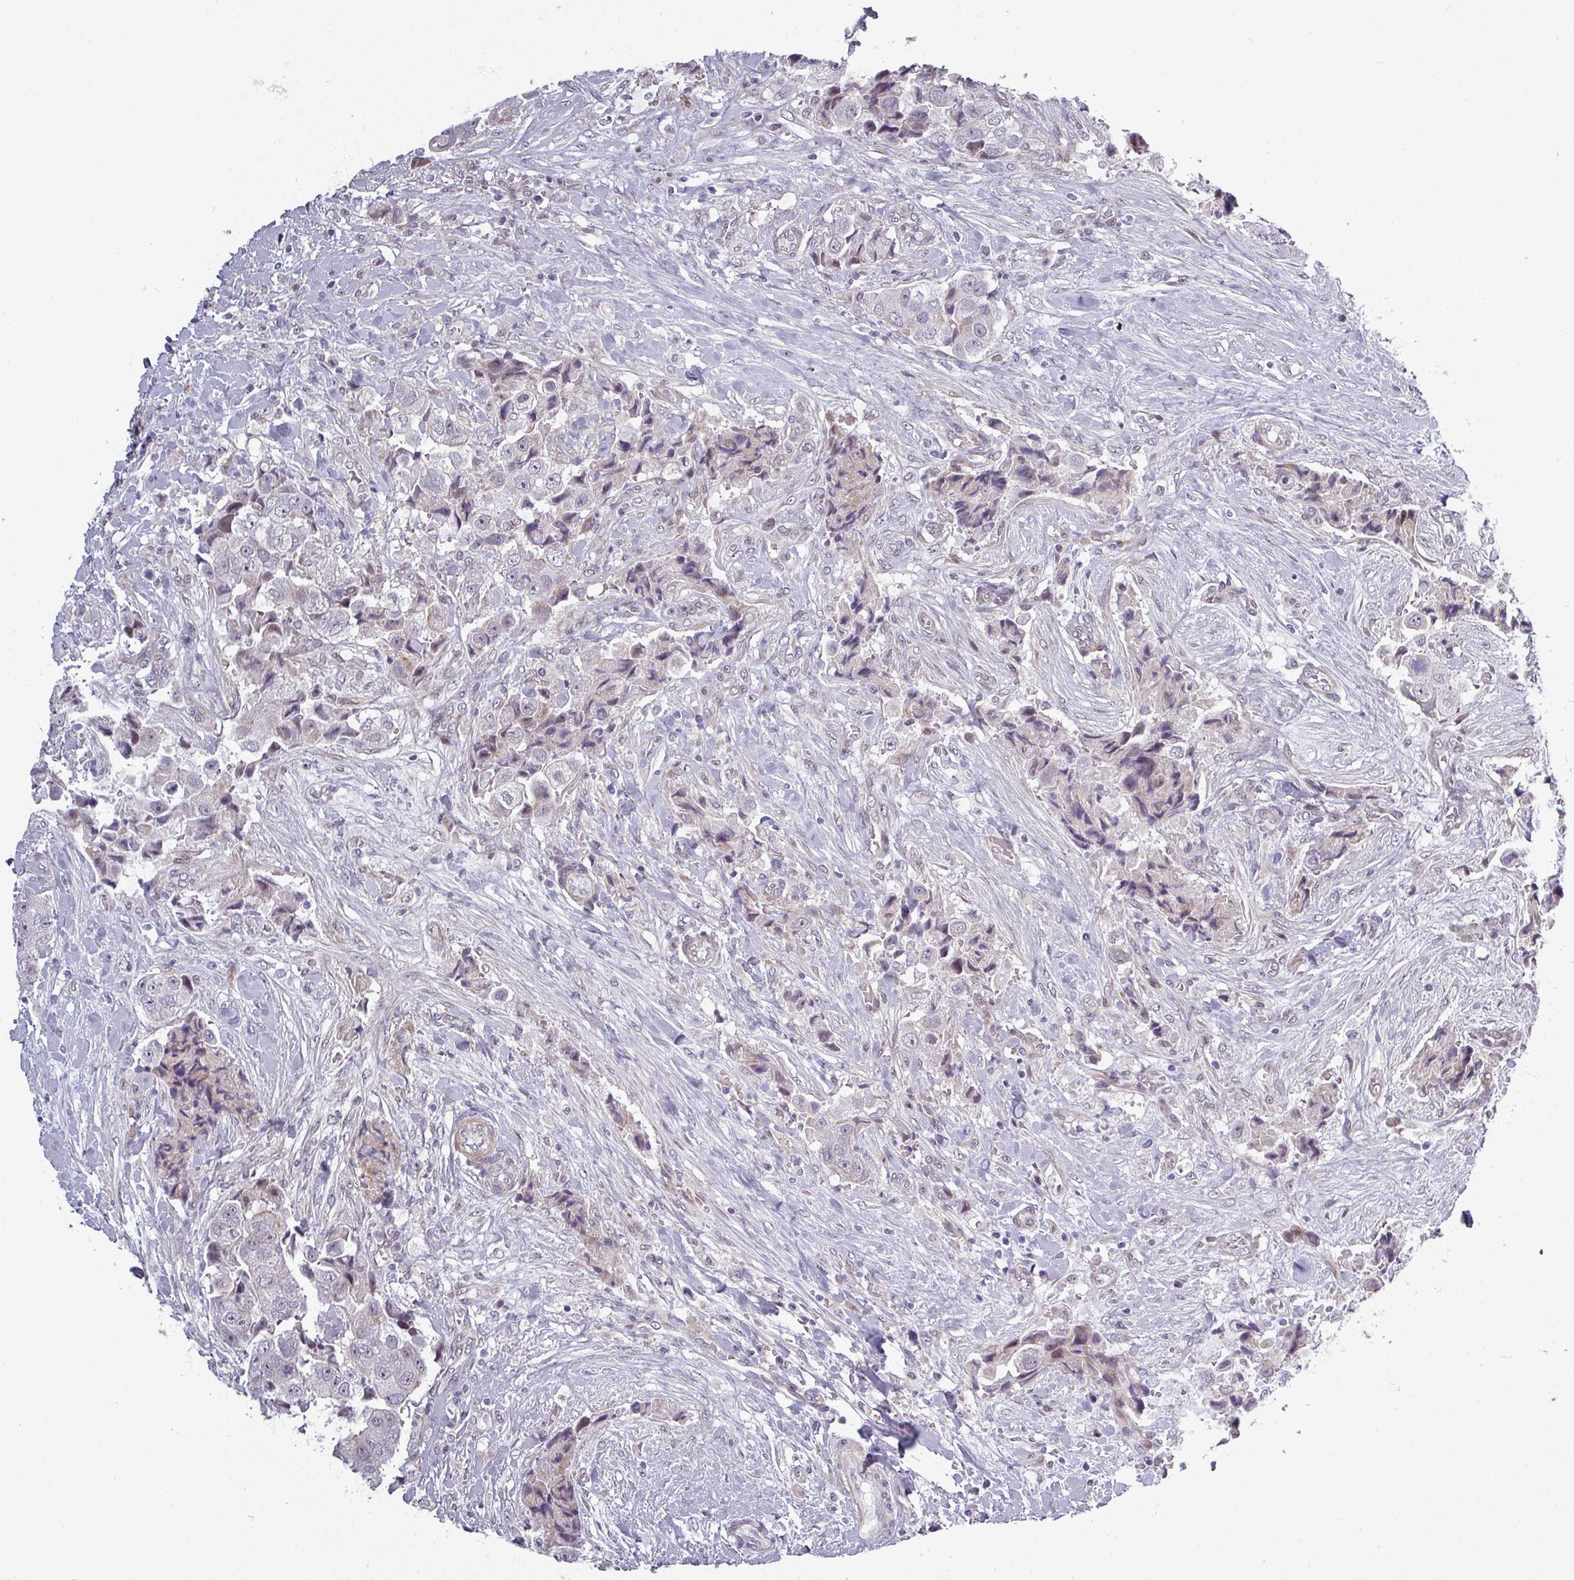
{"staining": {"intensity": "moderate", "quantity": "<25%", "location": "cytoplasmic/membranous,nuclear"}, "tissue": "breast cancer", "cell_type": "Tumor cells", "image_type": "cancer", "snomed": [{"axis": "morphology", "description": "Normal tissue, NOS"}, {"axis": "morphology", "description": "Duct carcinoma"}, {"axis": "topography", "description": "Breast"}], "caption": "Protein staining of breast cancer tissue demonstrates moderate cytoplasmic/membranous and nuclear positivity in approximately <25% of tumor cells. The staining was performed using DAB (3,3'-diaminobenzidine), with brown indicating positive protein expression. Nuclei are stained blue with hematoxylin.", "gene": "PRAMEF12", "patient": {"sex": "female", "age": 62}}